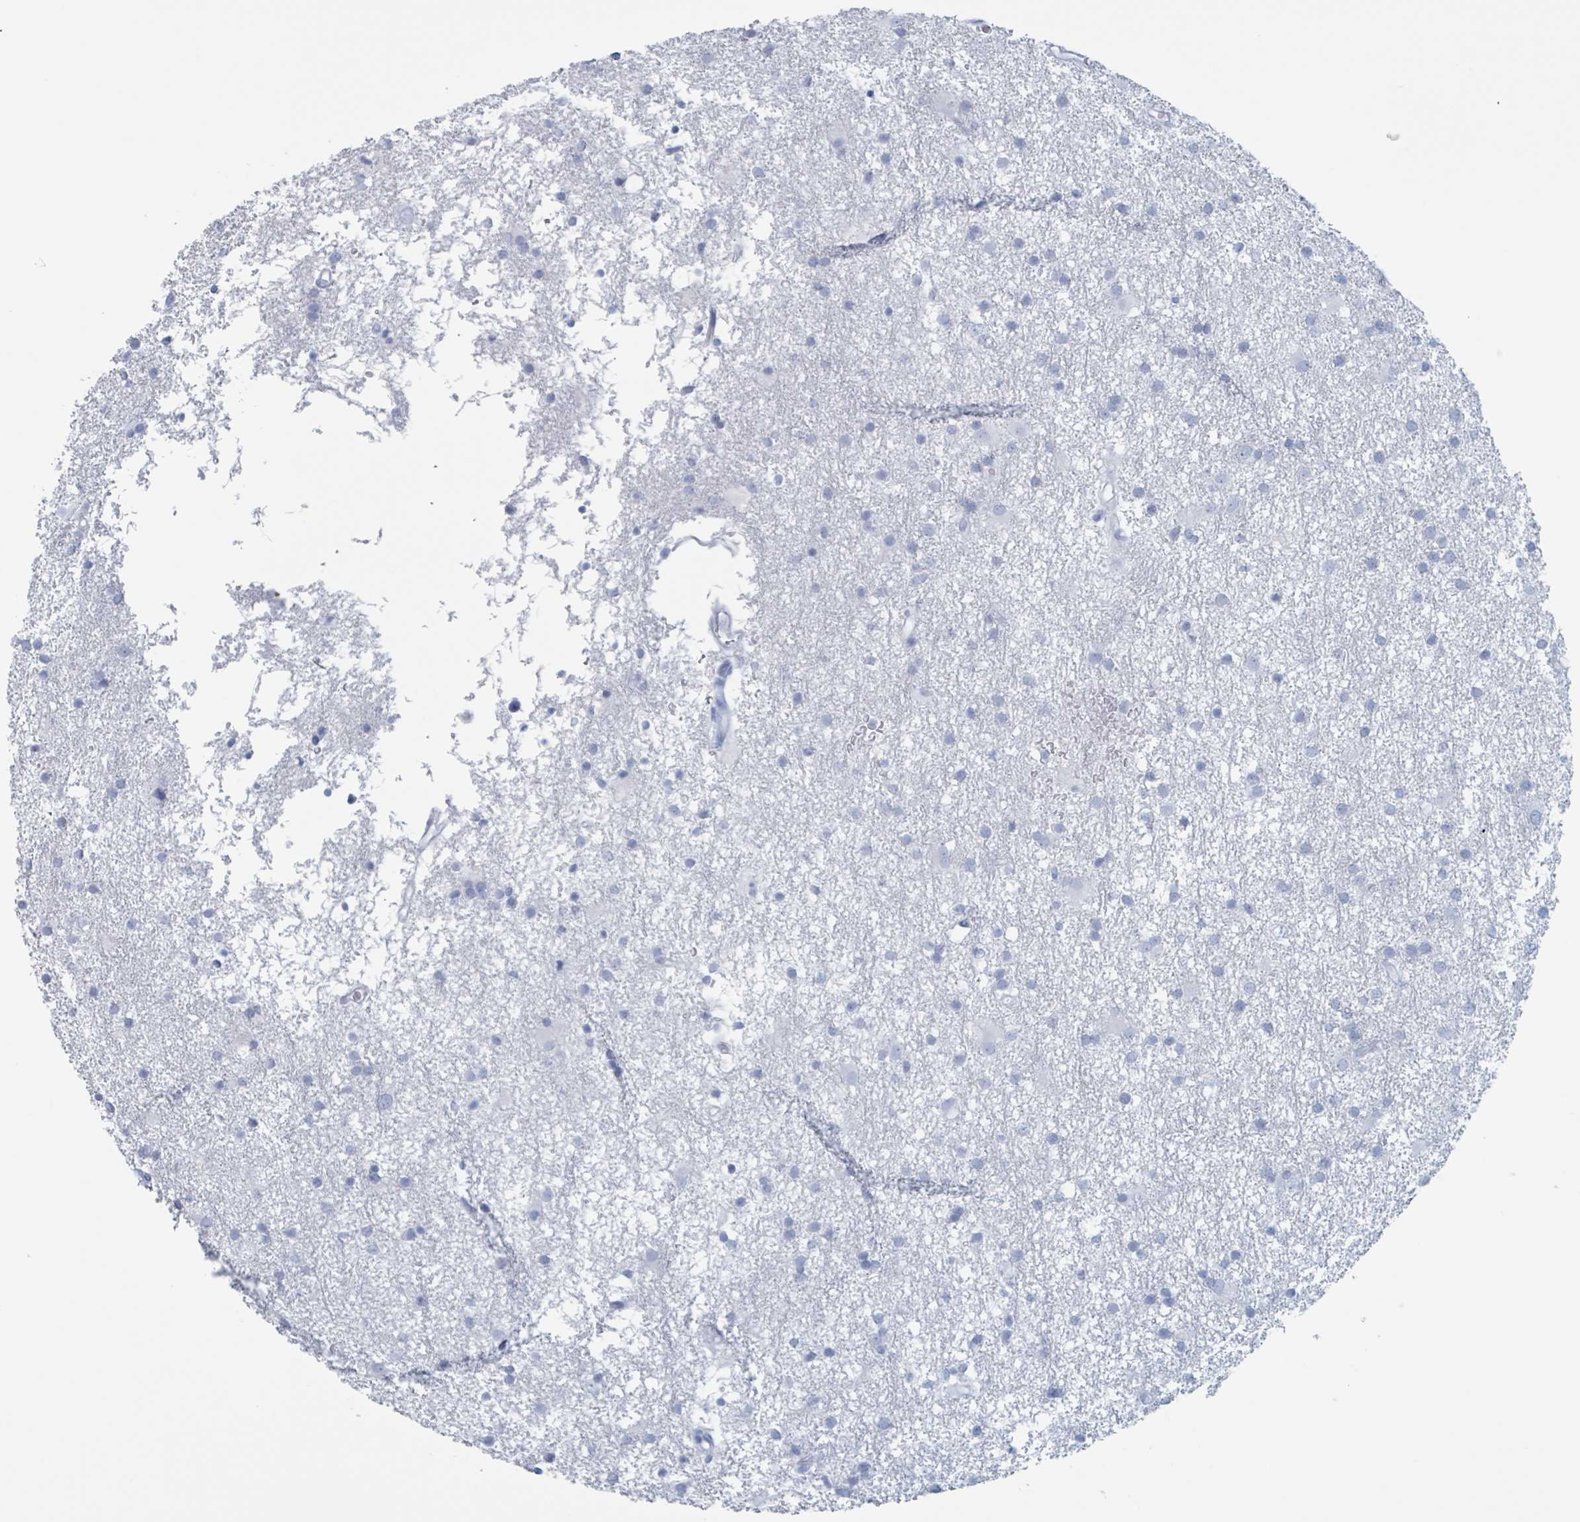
{"staining": {"intensity": "negative", "quantity": "none", "location": "none"}, "tissue": "glioma", "cell_type": "Tumor cells", "image_type": "cancer", "snomed": [{"axis": "morphology", "description": "Glioma, malignant, High grade"}, {"axis": "topography", "description": "Brain"}], "caption": "A high-resolution image shows IHC staining of glioma, which reveals no significant expression in tumor cells.", "gene": "KLK4", "patient": {"sex": "male", "age": 77}}